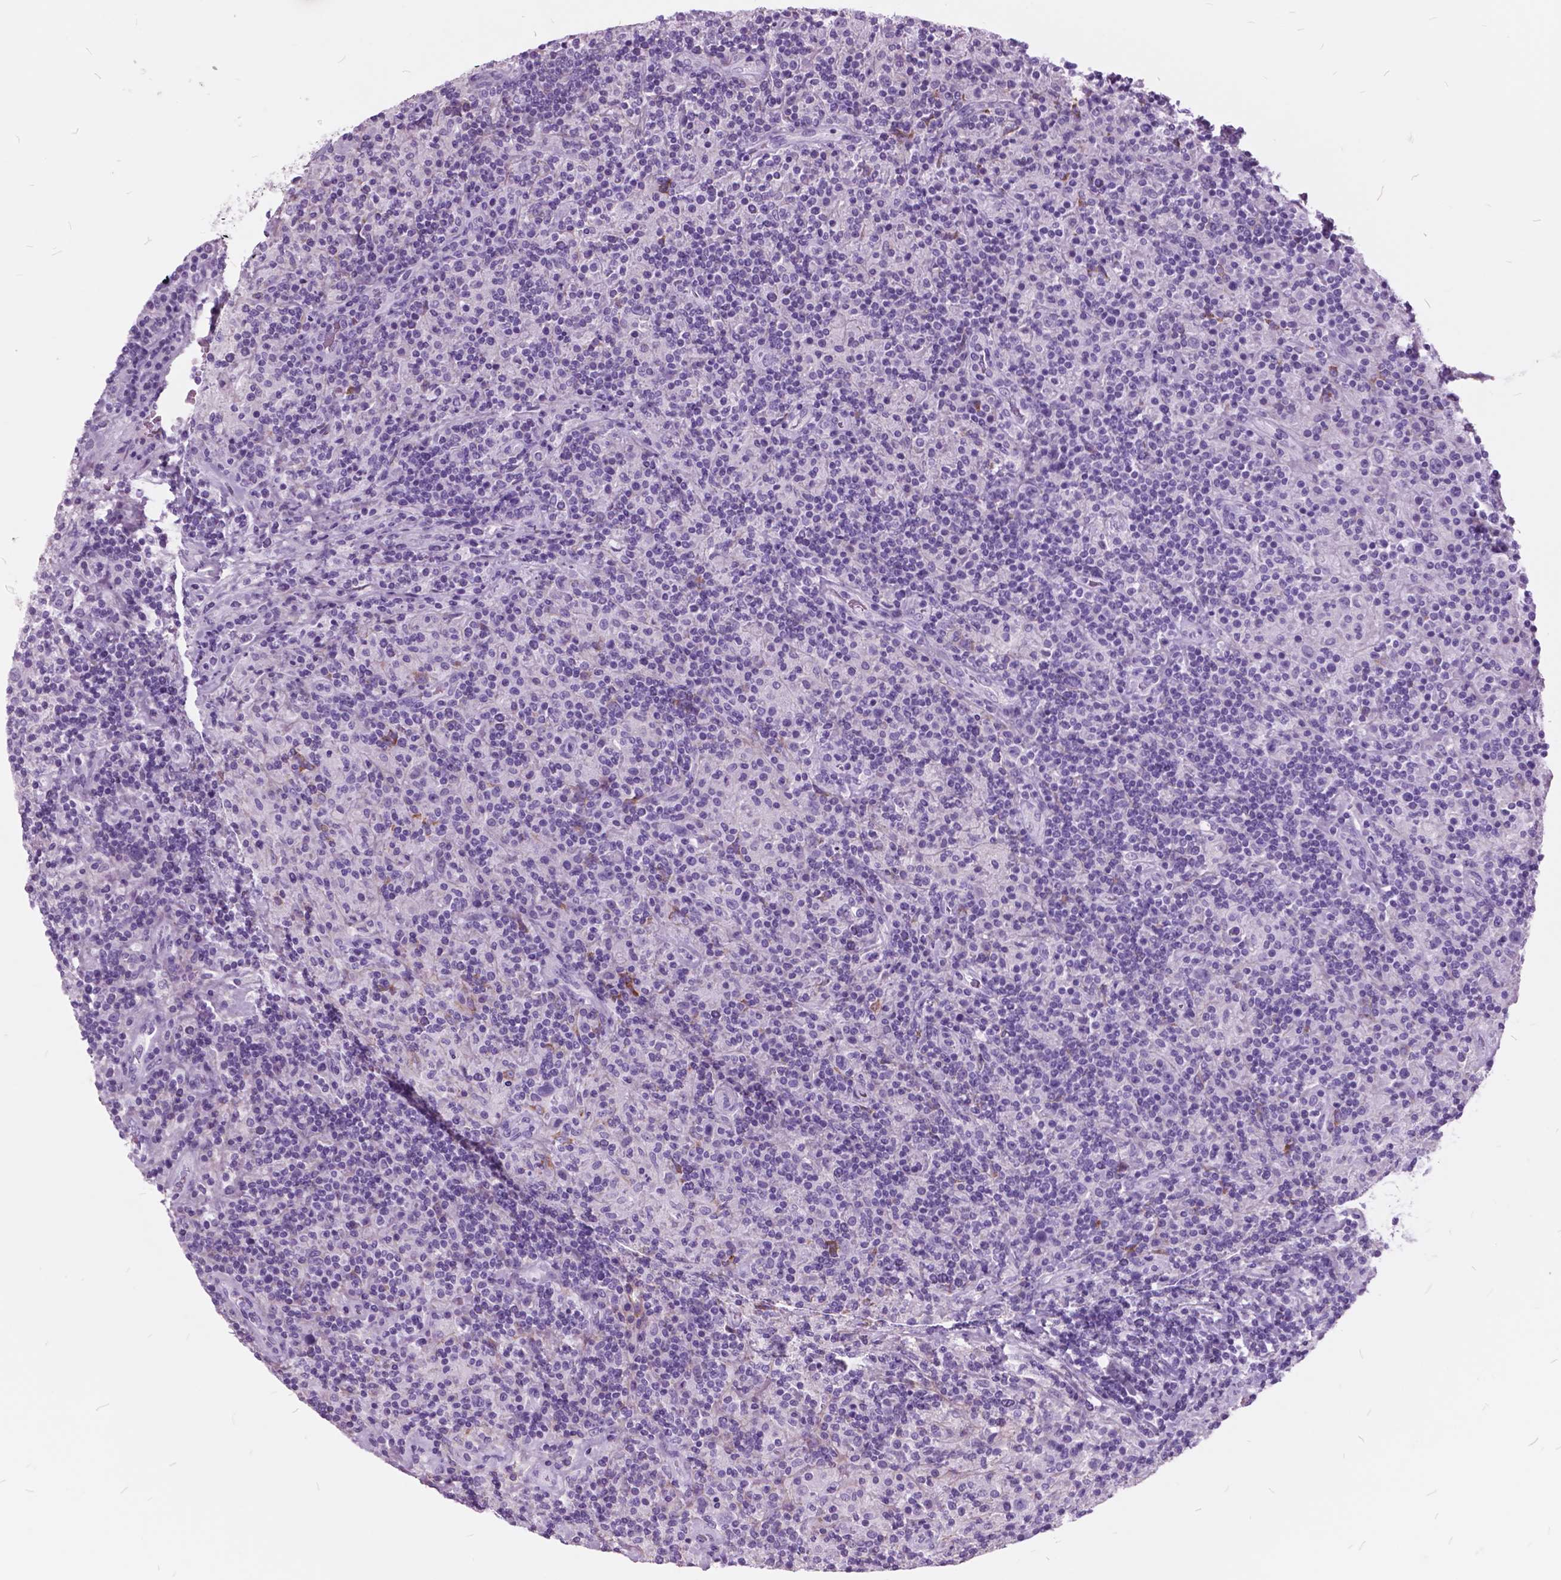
{"staining": {"intensity": "negative", "quantity": "none", "location": "none"}, "tissue": "lymphoma", "cell_type": "Tumor cells", "image_type": "cancer", "snomed": [{"axis": "morphology", "description": "Hodgkin's disease, NOS"}, {"axis": "topography", "description": "Lymph node"}], "caption": "A high-resolution micrograph shows IHC staining of lymphoma, which exhibits no significant positivity in tumor cells. The staining is performed using DAB brown chromogen with nuclei counter-stained in using hematoxylin.", "gene": "GDF9", "patient": {"sex": "male", "age": 70}}